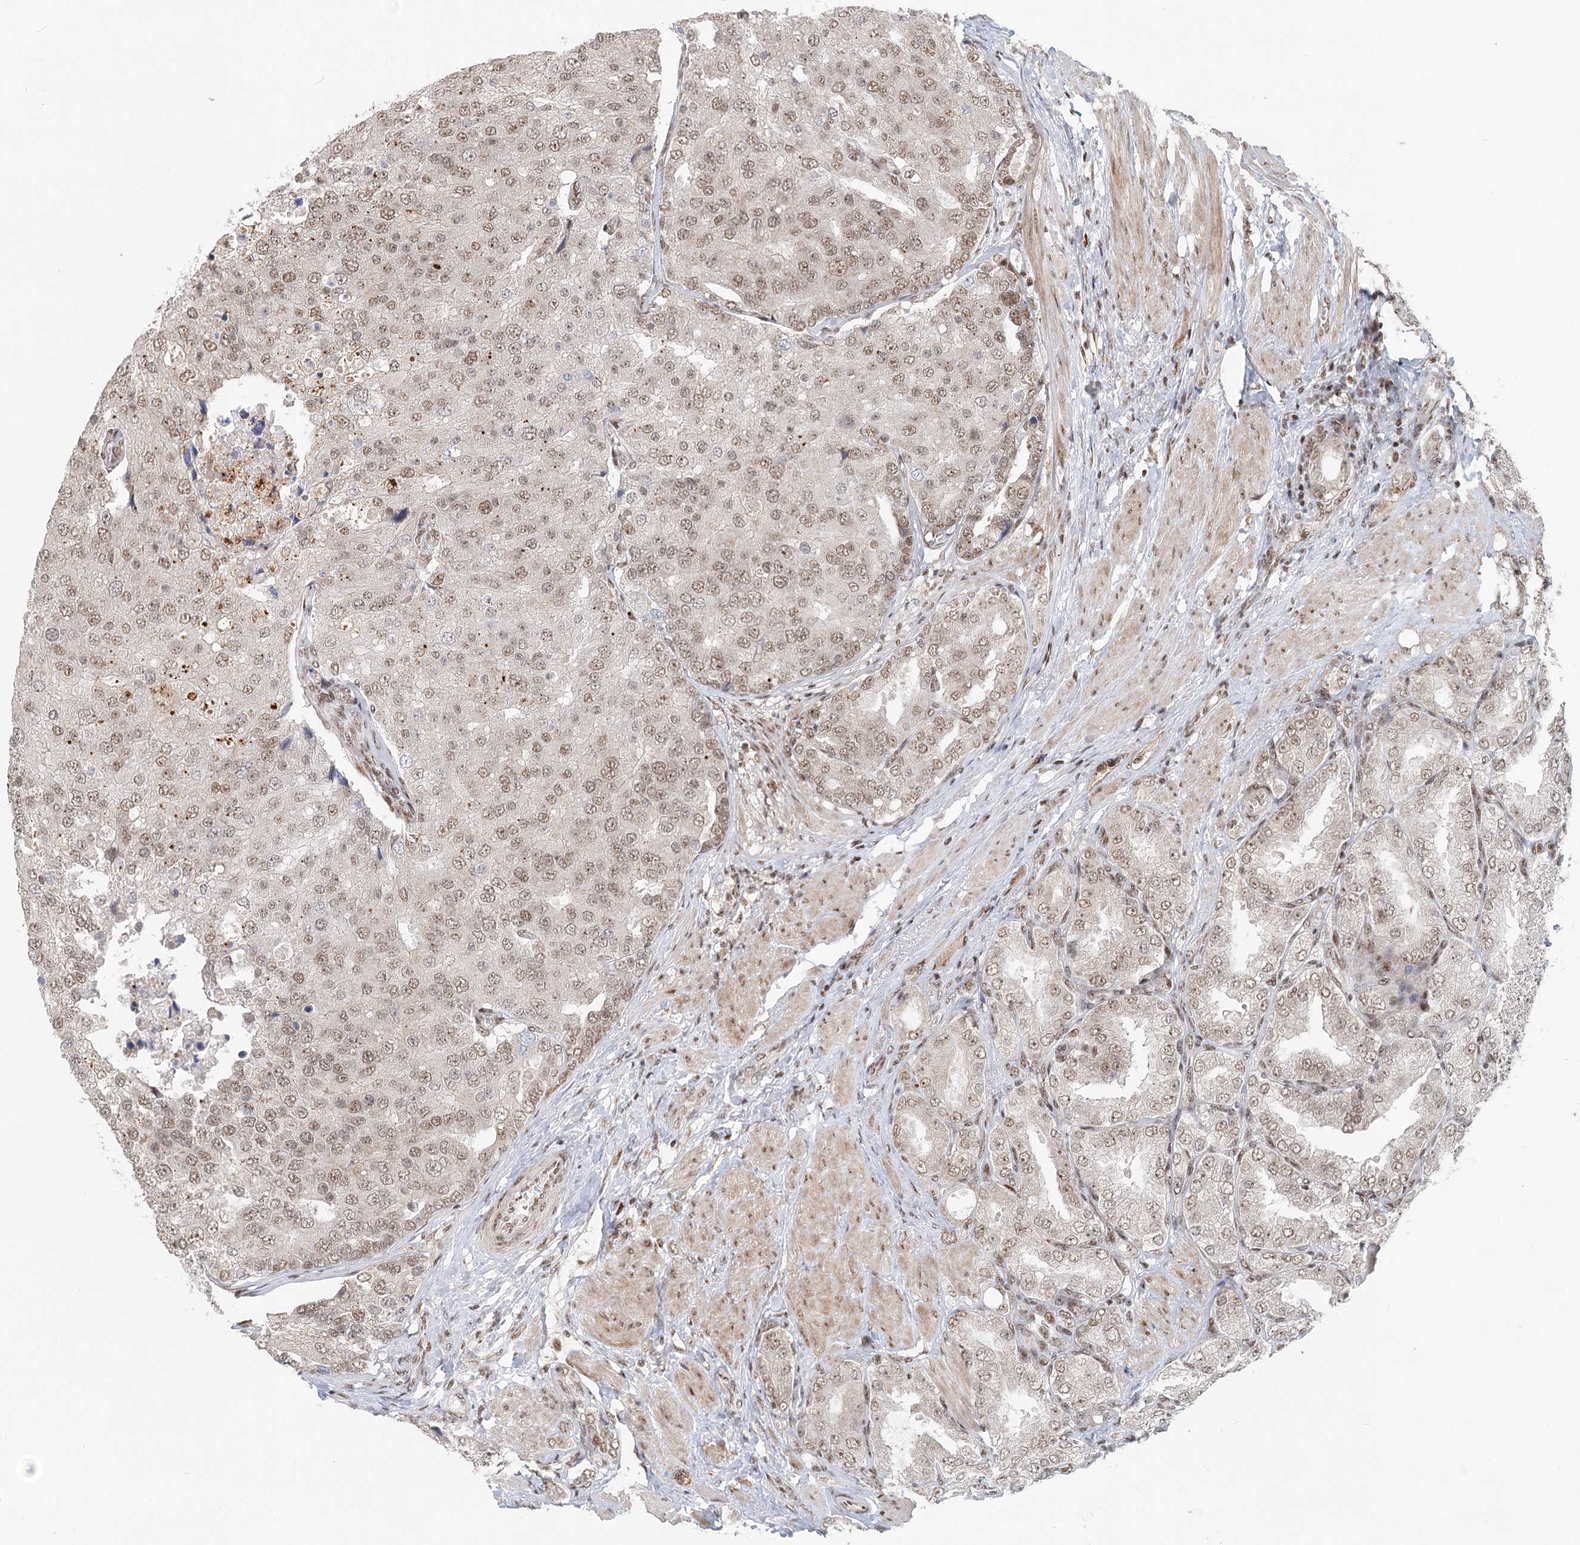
{"staining": {"intensity": "weak", "quantity": ">75%", "location": "nuclear"}, "tissue": "prostate cancer", "cell_type": "Tumor cells", "image_type": "cancer", "snomed": [{"axis": "morphology", "description": "Adenocarcinoma, High grade"}, {"axis": "topography", "description": "Prostate"}], "caption": "The micrograph displays a brown stain indicating the presence of a protein in the nuclear of tumor cells in adenocarcinoma (high-grade) (prostate).", "gene": "BNIP5", "patient": {"sex": "male", "age": 50}}